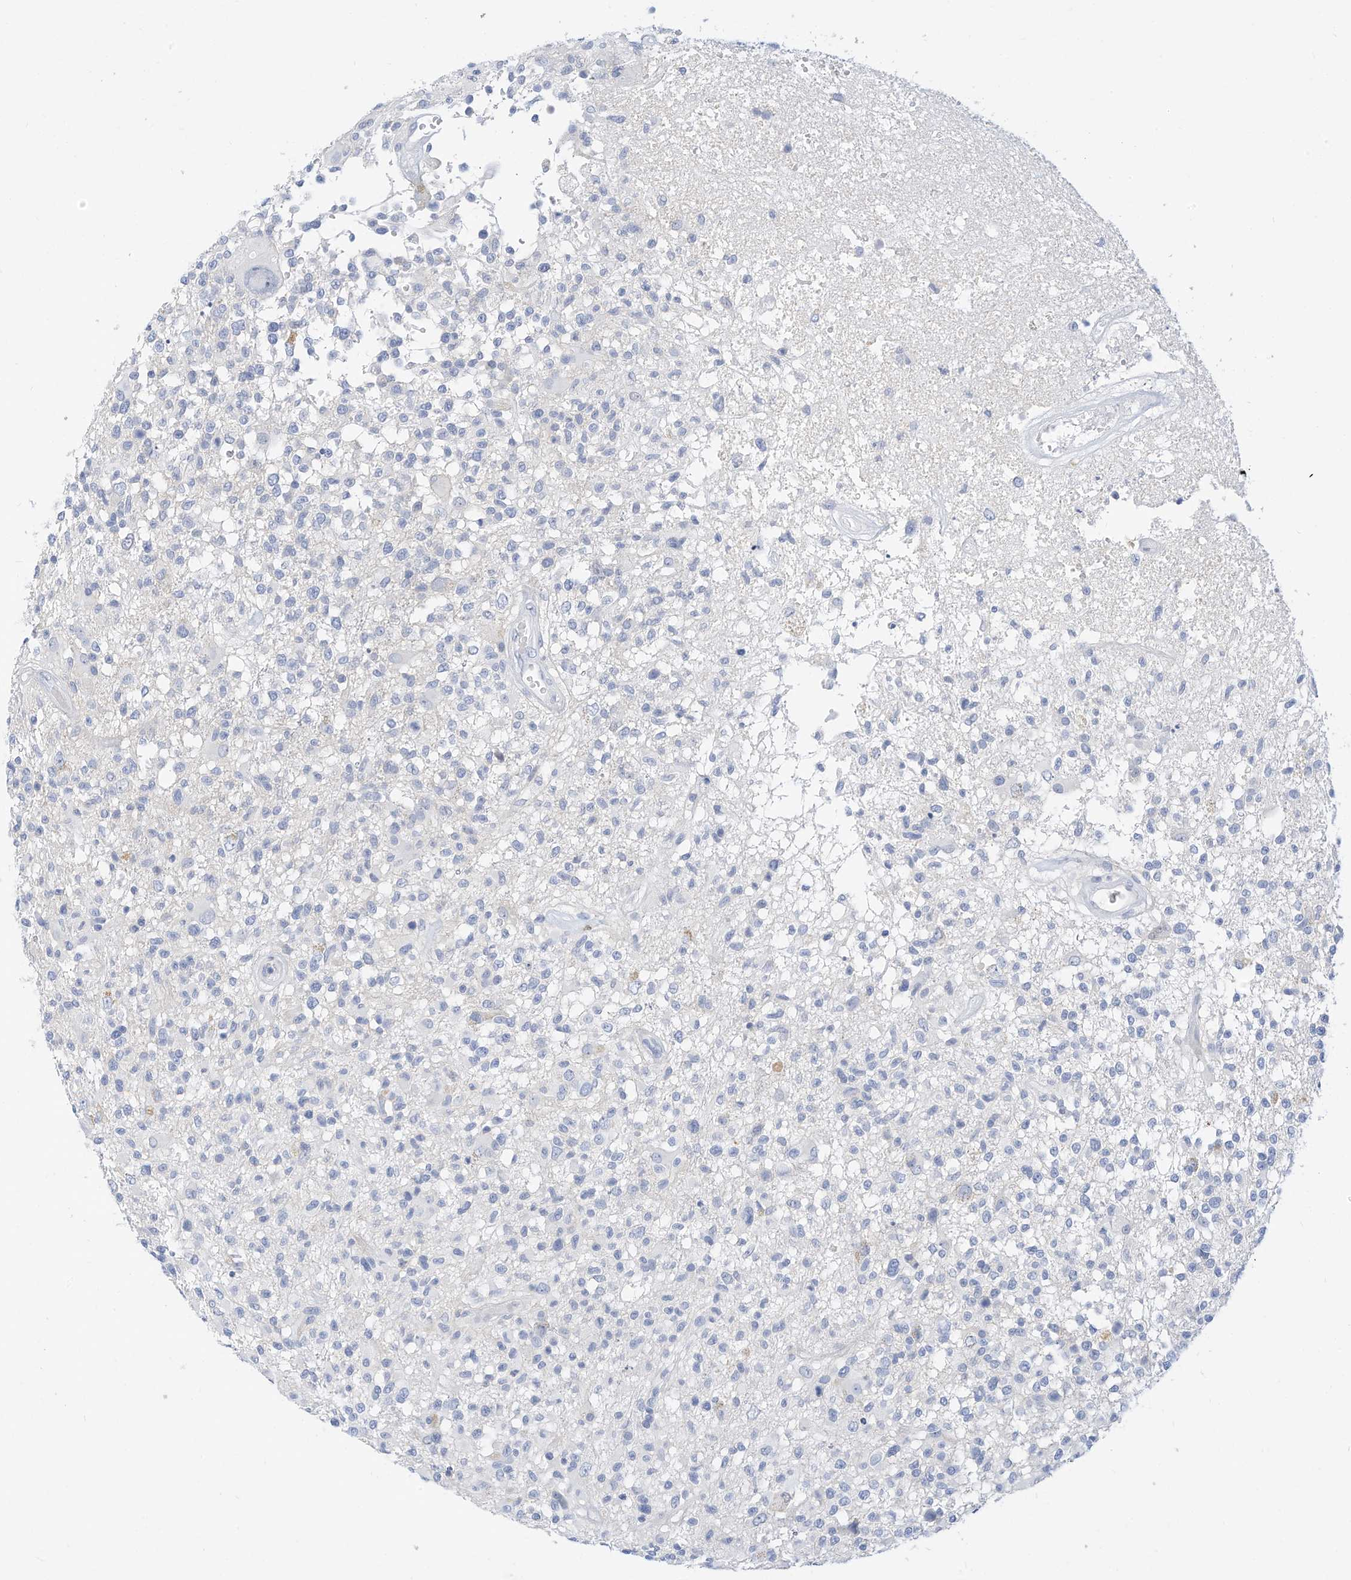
{"staining": {"intensity": "negative", "quantity": "none", "location": "none"}, "tissue": "glioma", "cell_type": "Tumor cells", "image_type": "cancer", "snomed": [{"axis": "morphology", "description": "Glioma, malignant, High grade"}, {"axis": "morphology", "description": "Glioblastoma, NOS"}, {"axis": "topography", "description": "Brain"}], "caption": "IHC of human malignant glioma (high-grade) displays no expression in tumor cells.", "gene": "SPOCD1", "patient": {"sex": "male", "age": 60}}